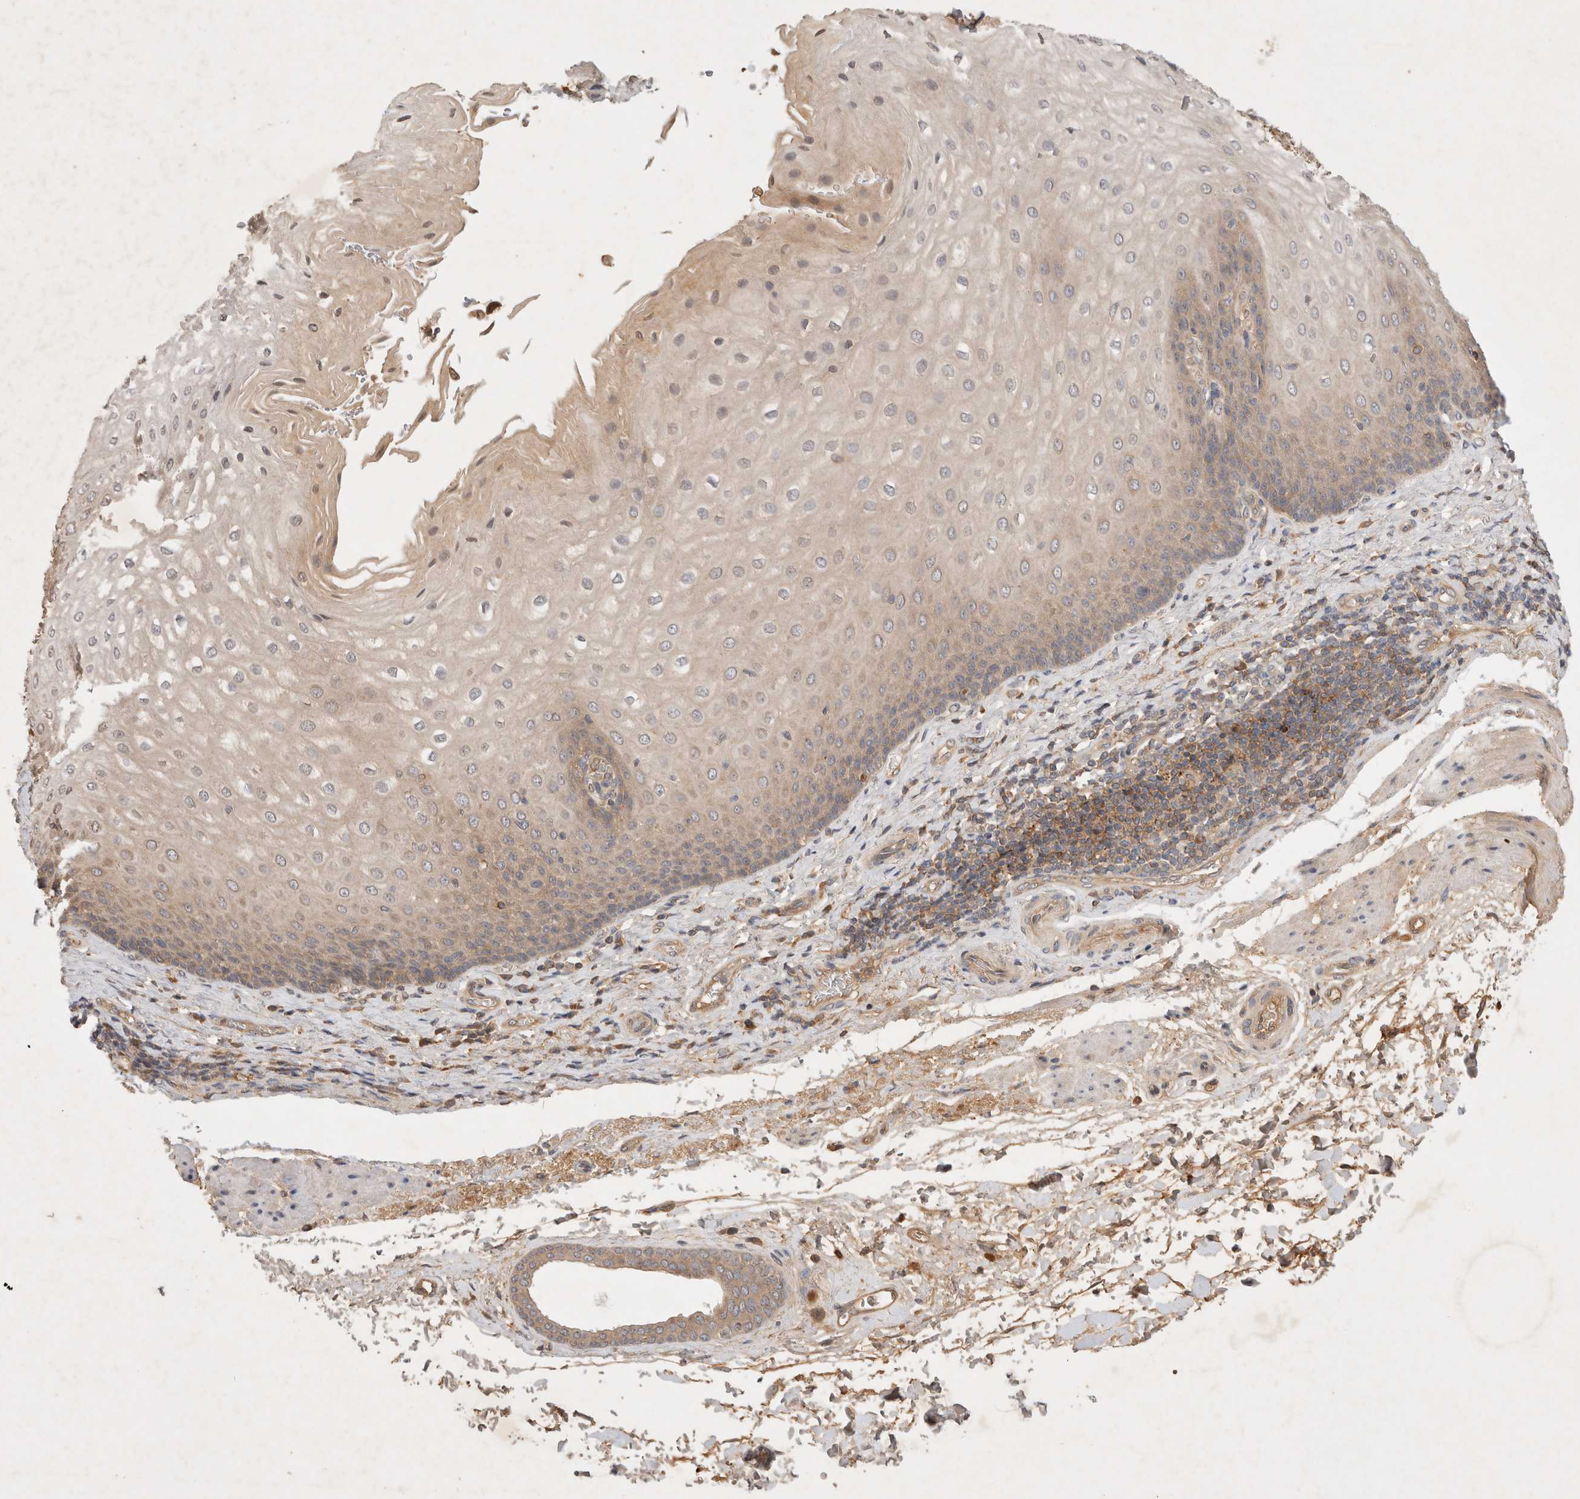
{"staining": {"intensity": "weak", "quantity": ">75%", "location": "cytoplasmic/membranous"}, "tissue": "esophagus", "cell_type": "Squamous epithelial cells", "image_type": "normal", "snomed": [{"axis": "morphology", "description": "Normal tissue, NOS"}, {"axis": "topography", "description": "Esophagus"}], "caption": "The photomicrograph reveals immunohistochemical staining of normal esophagus. There is weak cytoplasmic/membranous positivity is appreciated in about >75% of squamous epithelial cells.", "gene": "YES1", "patient": {"sex": "male", "age": 54}}